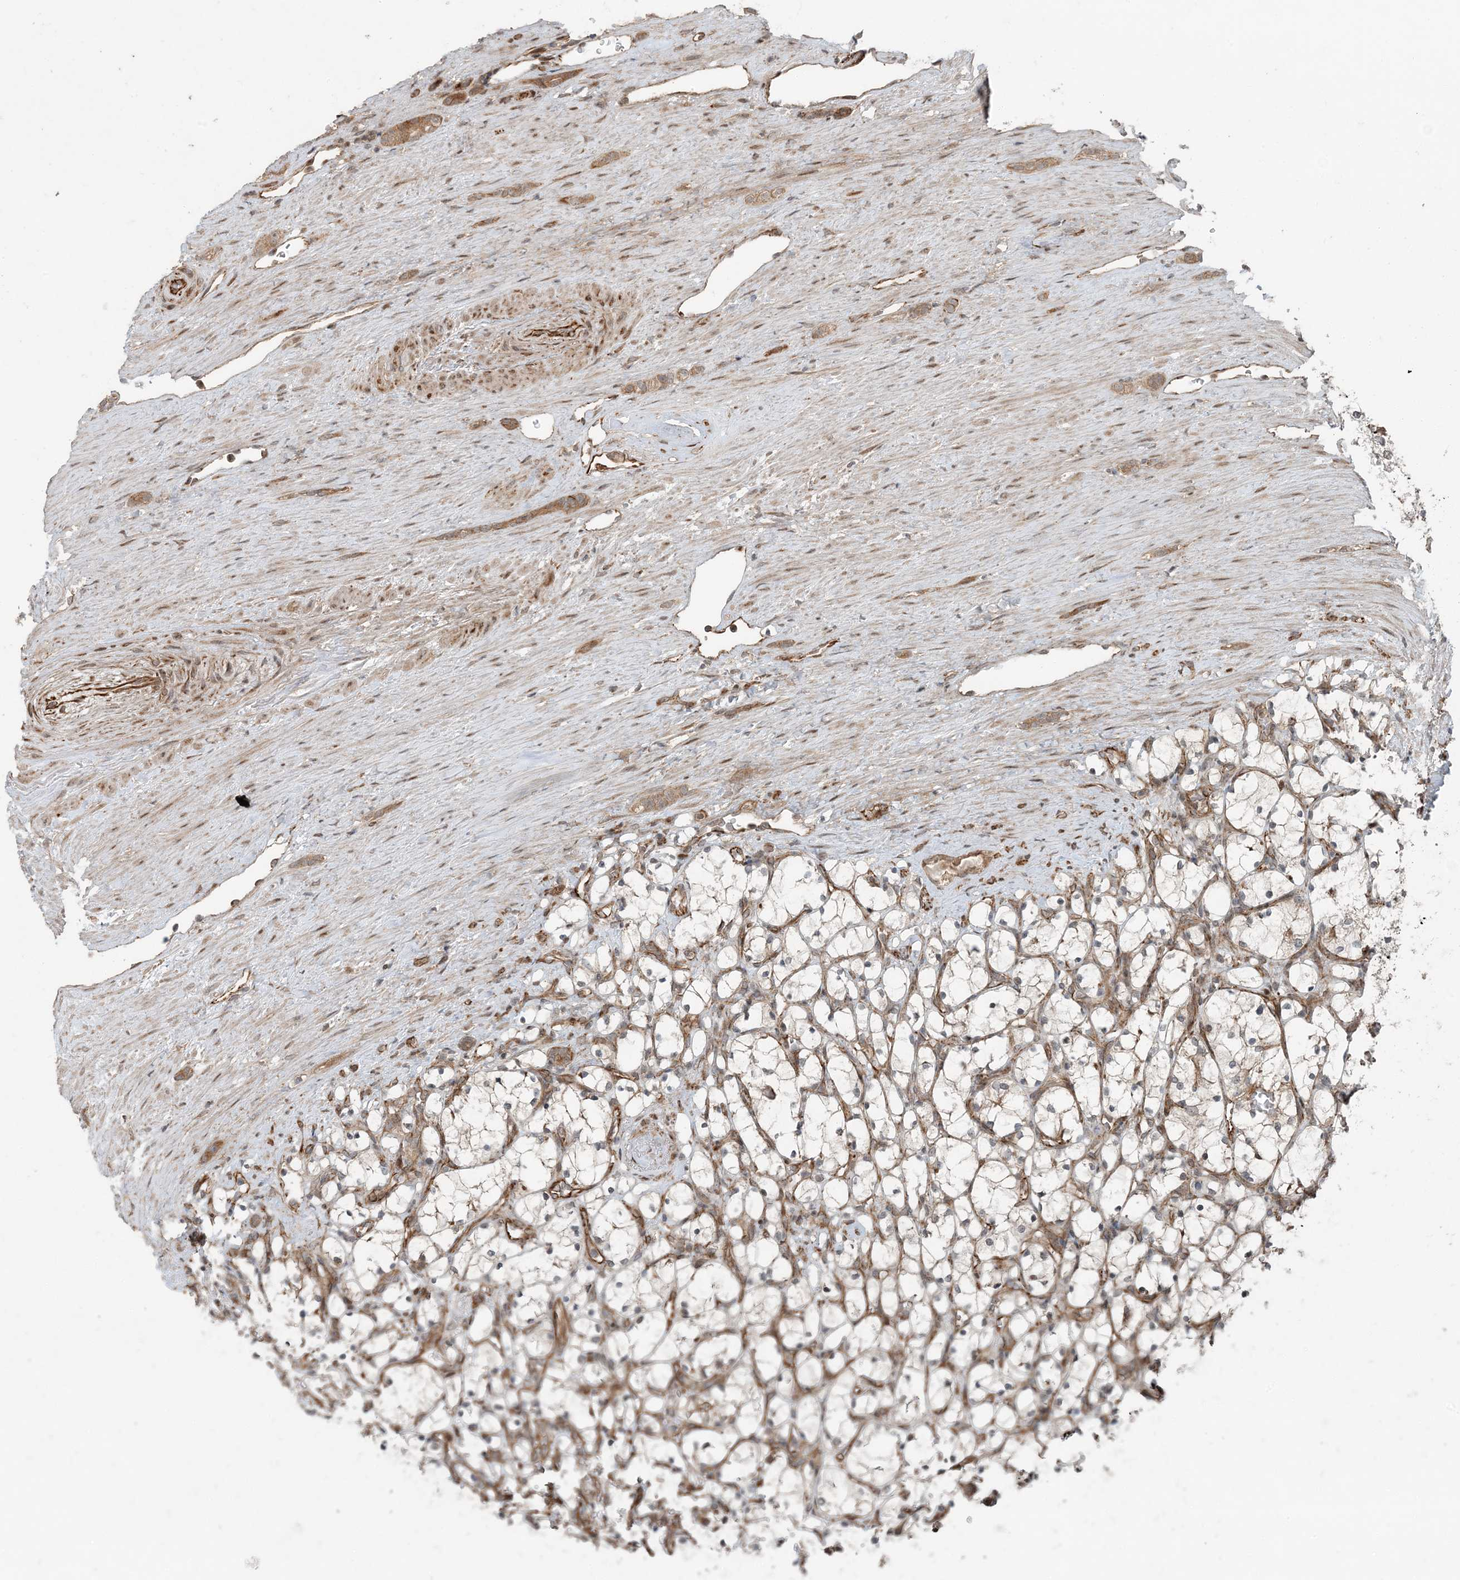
{"staining": {"intensity": "negative", "quantity": "none", "location": "none"}, "tissue": "renal cancer", "cell_type": "Tumor cells", "image_type": "cancer", "snomed": [{"axis": "morphology", "description": "Adenocarcinoma, NOS"}, {"axis": "topography", "description": "Kidney"}], "caption": "A photomicrograph of human adenocarcinoma (renal) is negative for staining in tumor cells.", "gene": "EDEM2", "patient": {"sex": "female", "age": 69}}